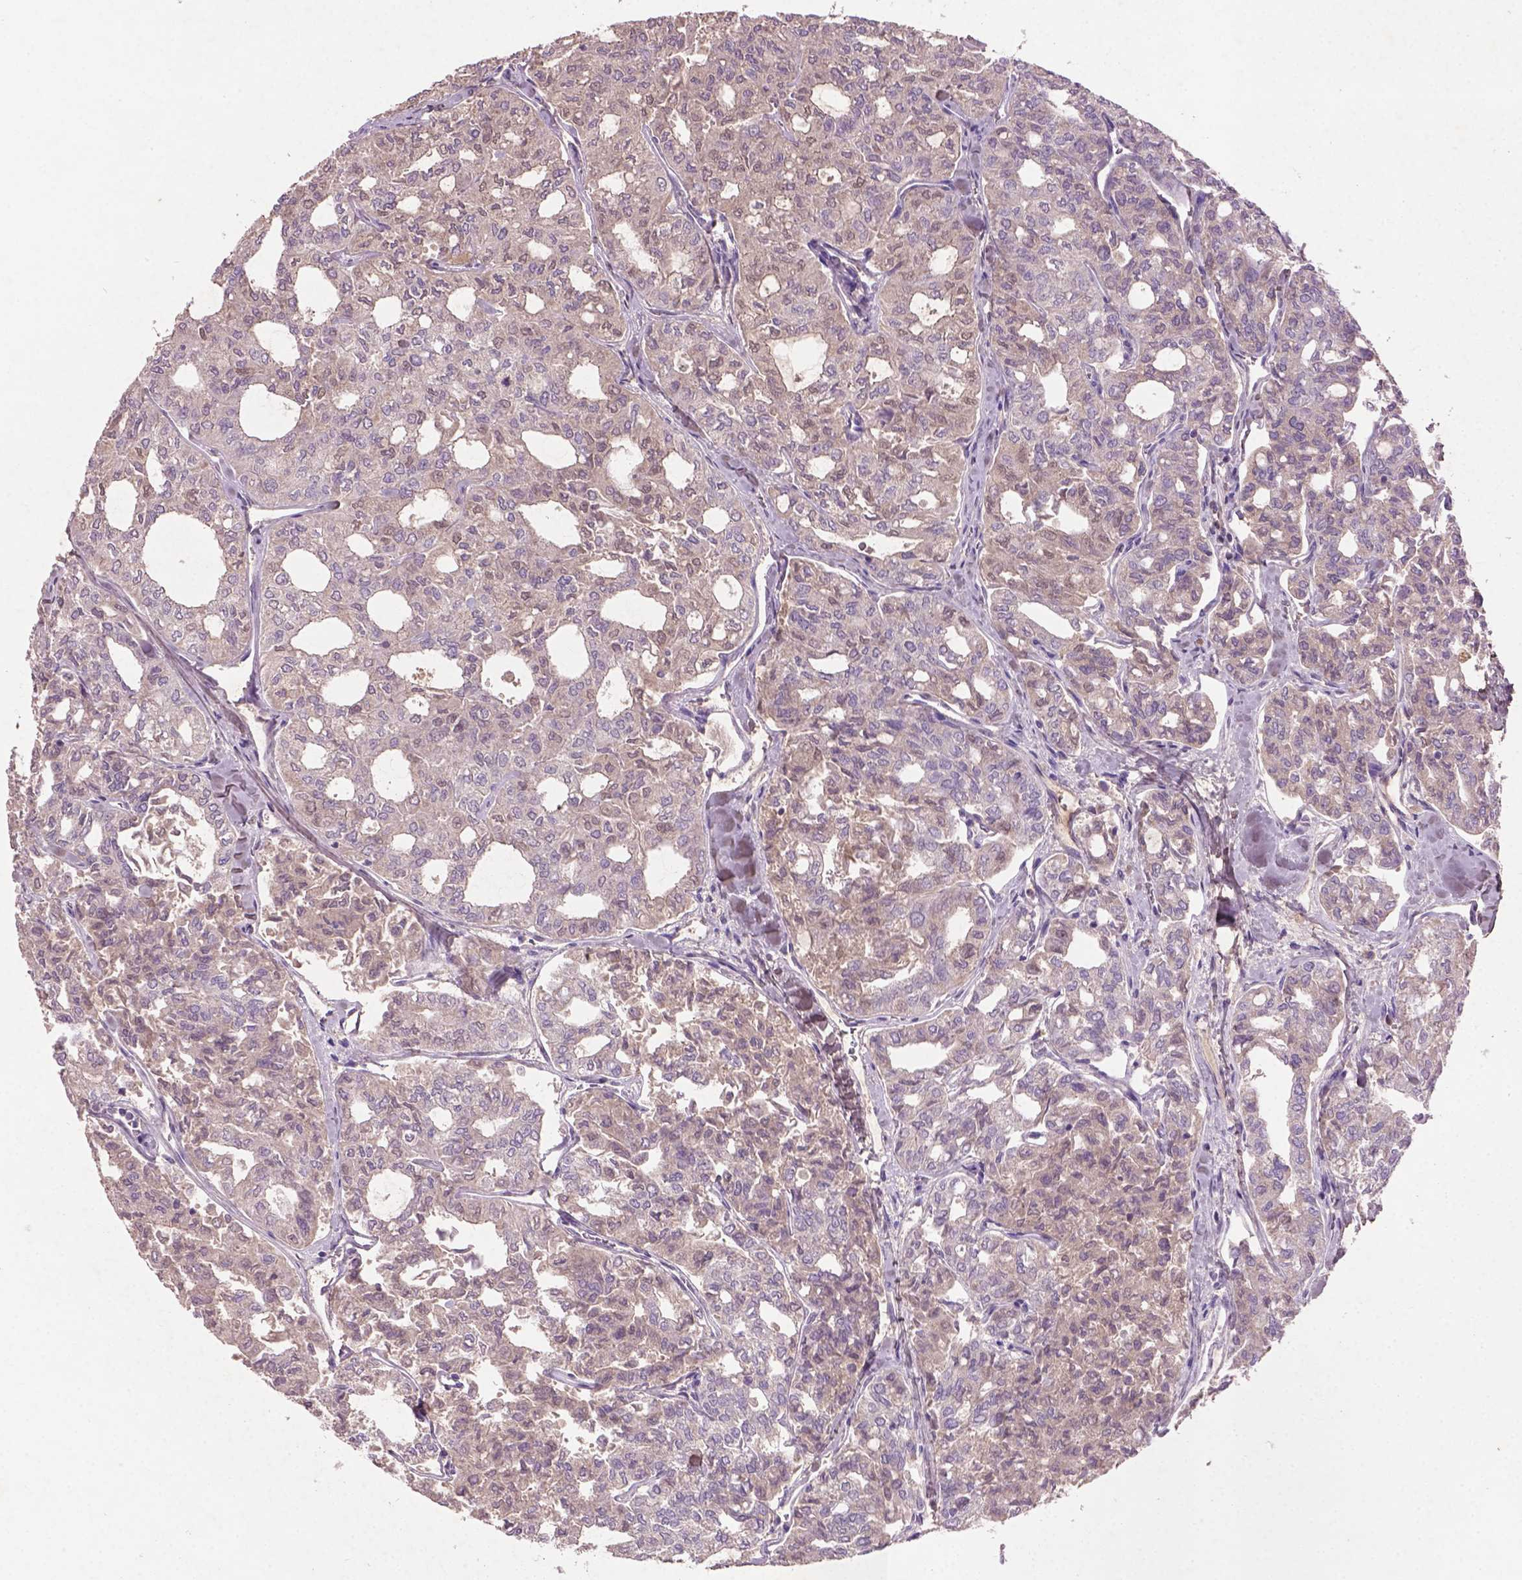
{"staining": {"intensity": "weak", "quantity": "<25%", "location": "nuclear"}, "tissue": "thyroid cancer", "cell_type": "Tumor cells", "image_type": "cancer", "snomed": [{"axis": "morphology", "description": "Follicular adenoma carcinoma, NOS"}, {"axis": "topography", "description": "Thyroid gland"}], "caption": "The immunohistochemistry (IHC) histopathology image has no significant staining in tumor cells of thyroid follicular adenoma carcinoma tissue.", "gene": "SOX17", "patient": {"sex": "male", "age": 75}}